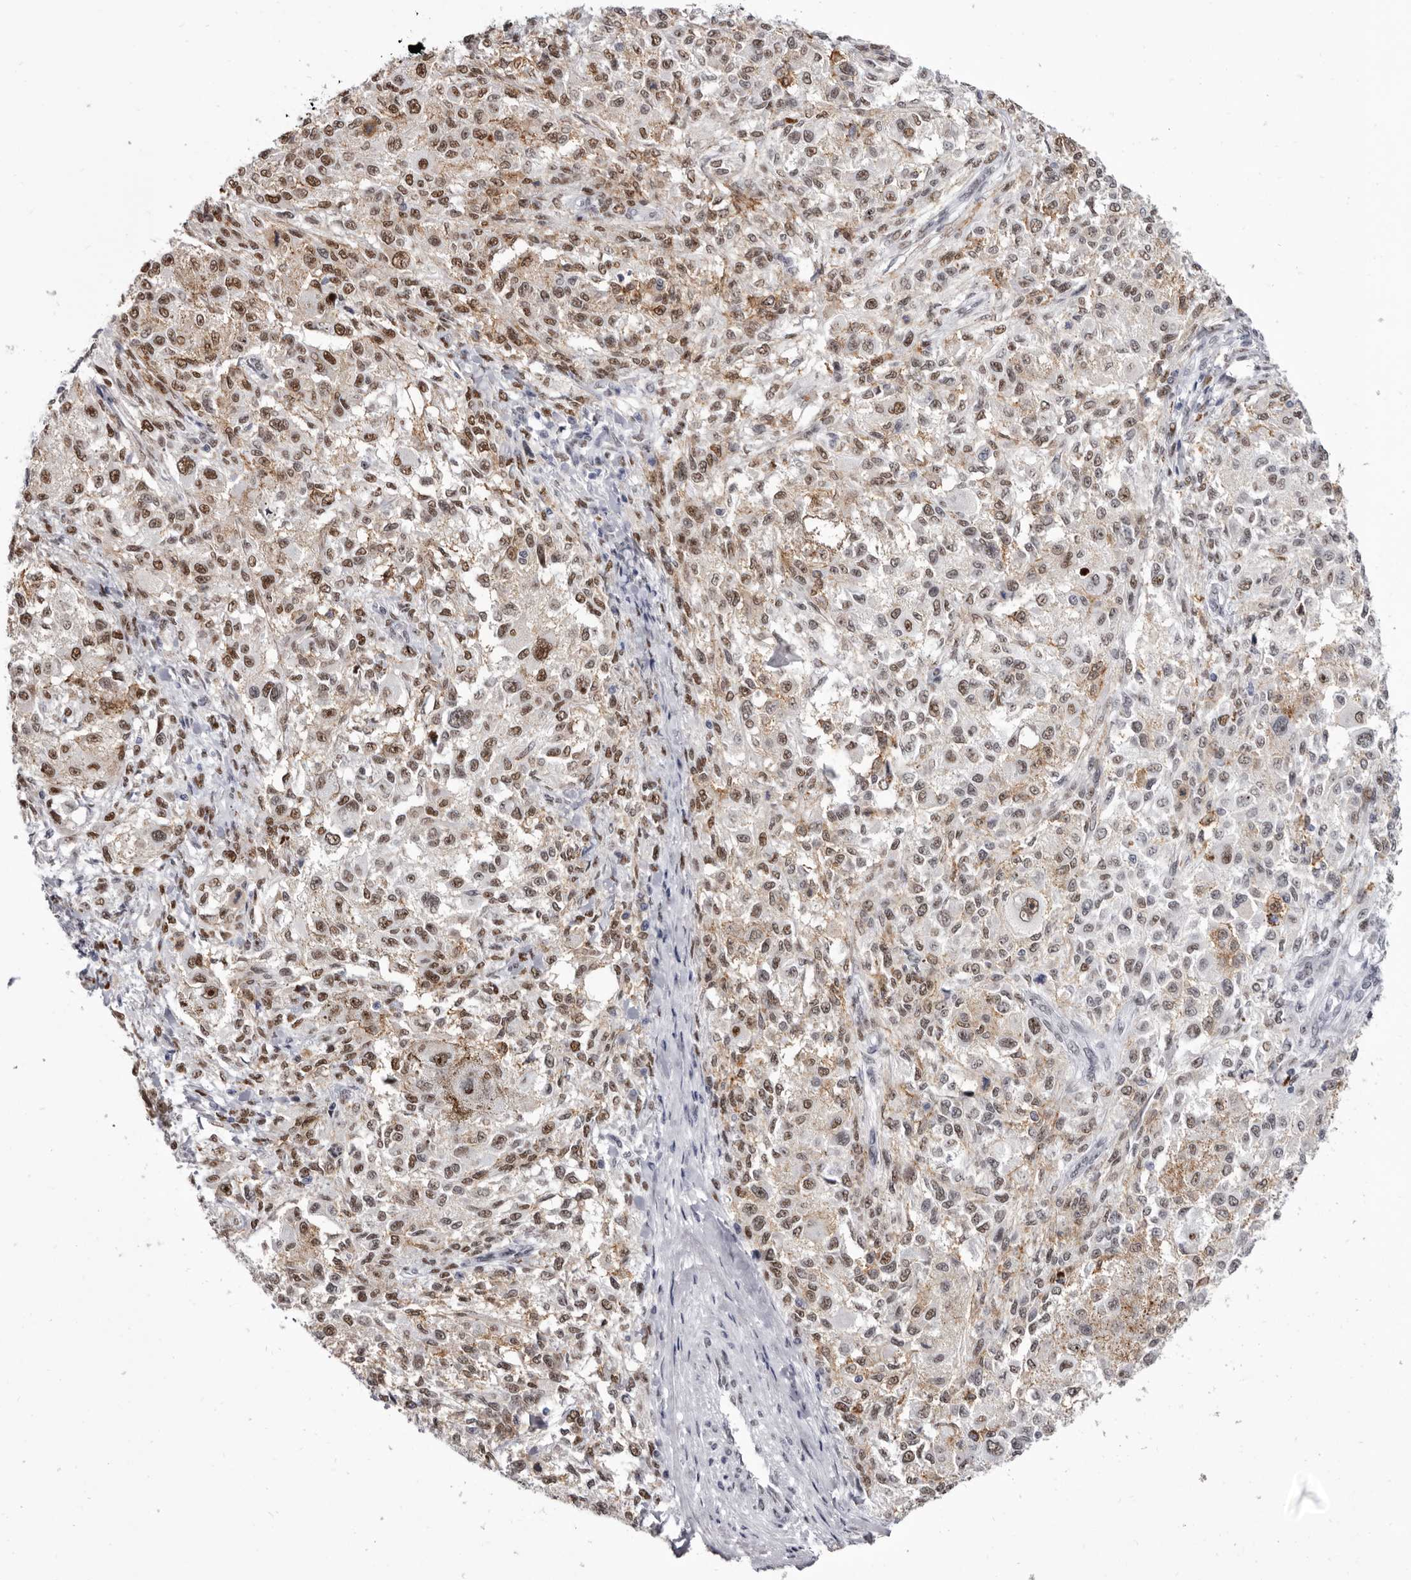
{"staining": {"intensity": "moderate", "quantity": ">75%", "location": "cytoplasmic/membranous,nuclear"}, "tissue": "melanoma", "cell_type": "Tumor cells", "image_type": "cancer", "snomed": [{"axis": "morphology", "description": "Necrosis, NOS"}, {"axis": "morphology", "description": "Malignant melanoma, NOS"}, {"axis": "topography", "description": "Skin"}], "caption": "Immunohistochemical staining of human melanoma reveals moderate cytoplasmic/membranous and nuclear protein staining in about >75% of tumor cells.", "gene": "ZNF326", "patient": {"sex": "female", "age": 87}}